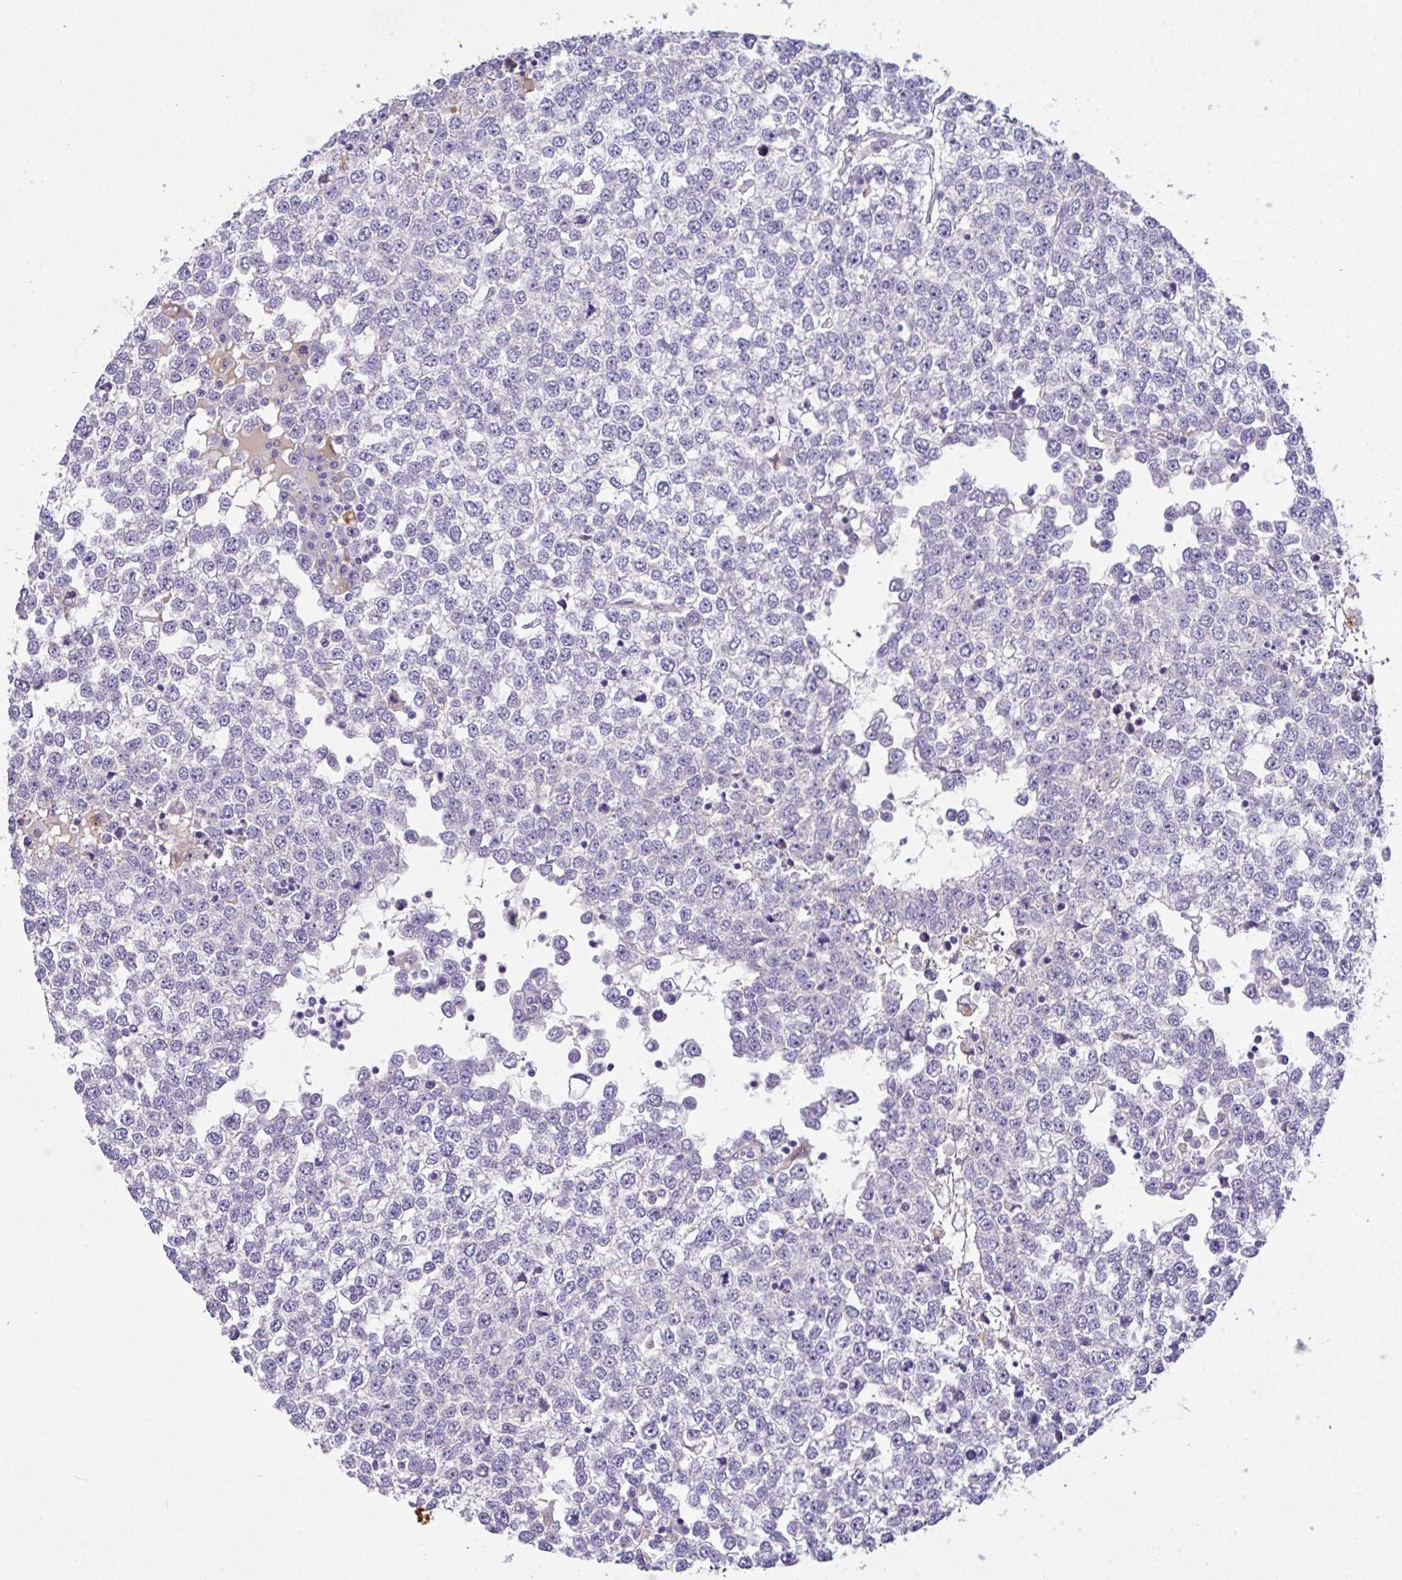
{"staining": {"intensity": "negative", "quantity": "none", "location": "none"}, "tissue": "testis cancer", "cell_type": "Tumor cells", "image_type": "cancer", "snomed": [{"axis": "morphology", "description": "Seminoma, NOS"}, {"axis": "topography", "description": "Testis"}], "caption": "This photomicrograph is of testis cancer (seminoma) stained with IHC to label a protein in brown with the nuclei are counter-stained blue. There is no staining in tumor cells.", "gene": "EPN3", "patient": {"sex": "male", "age": 65}}